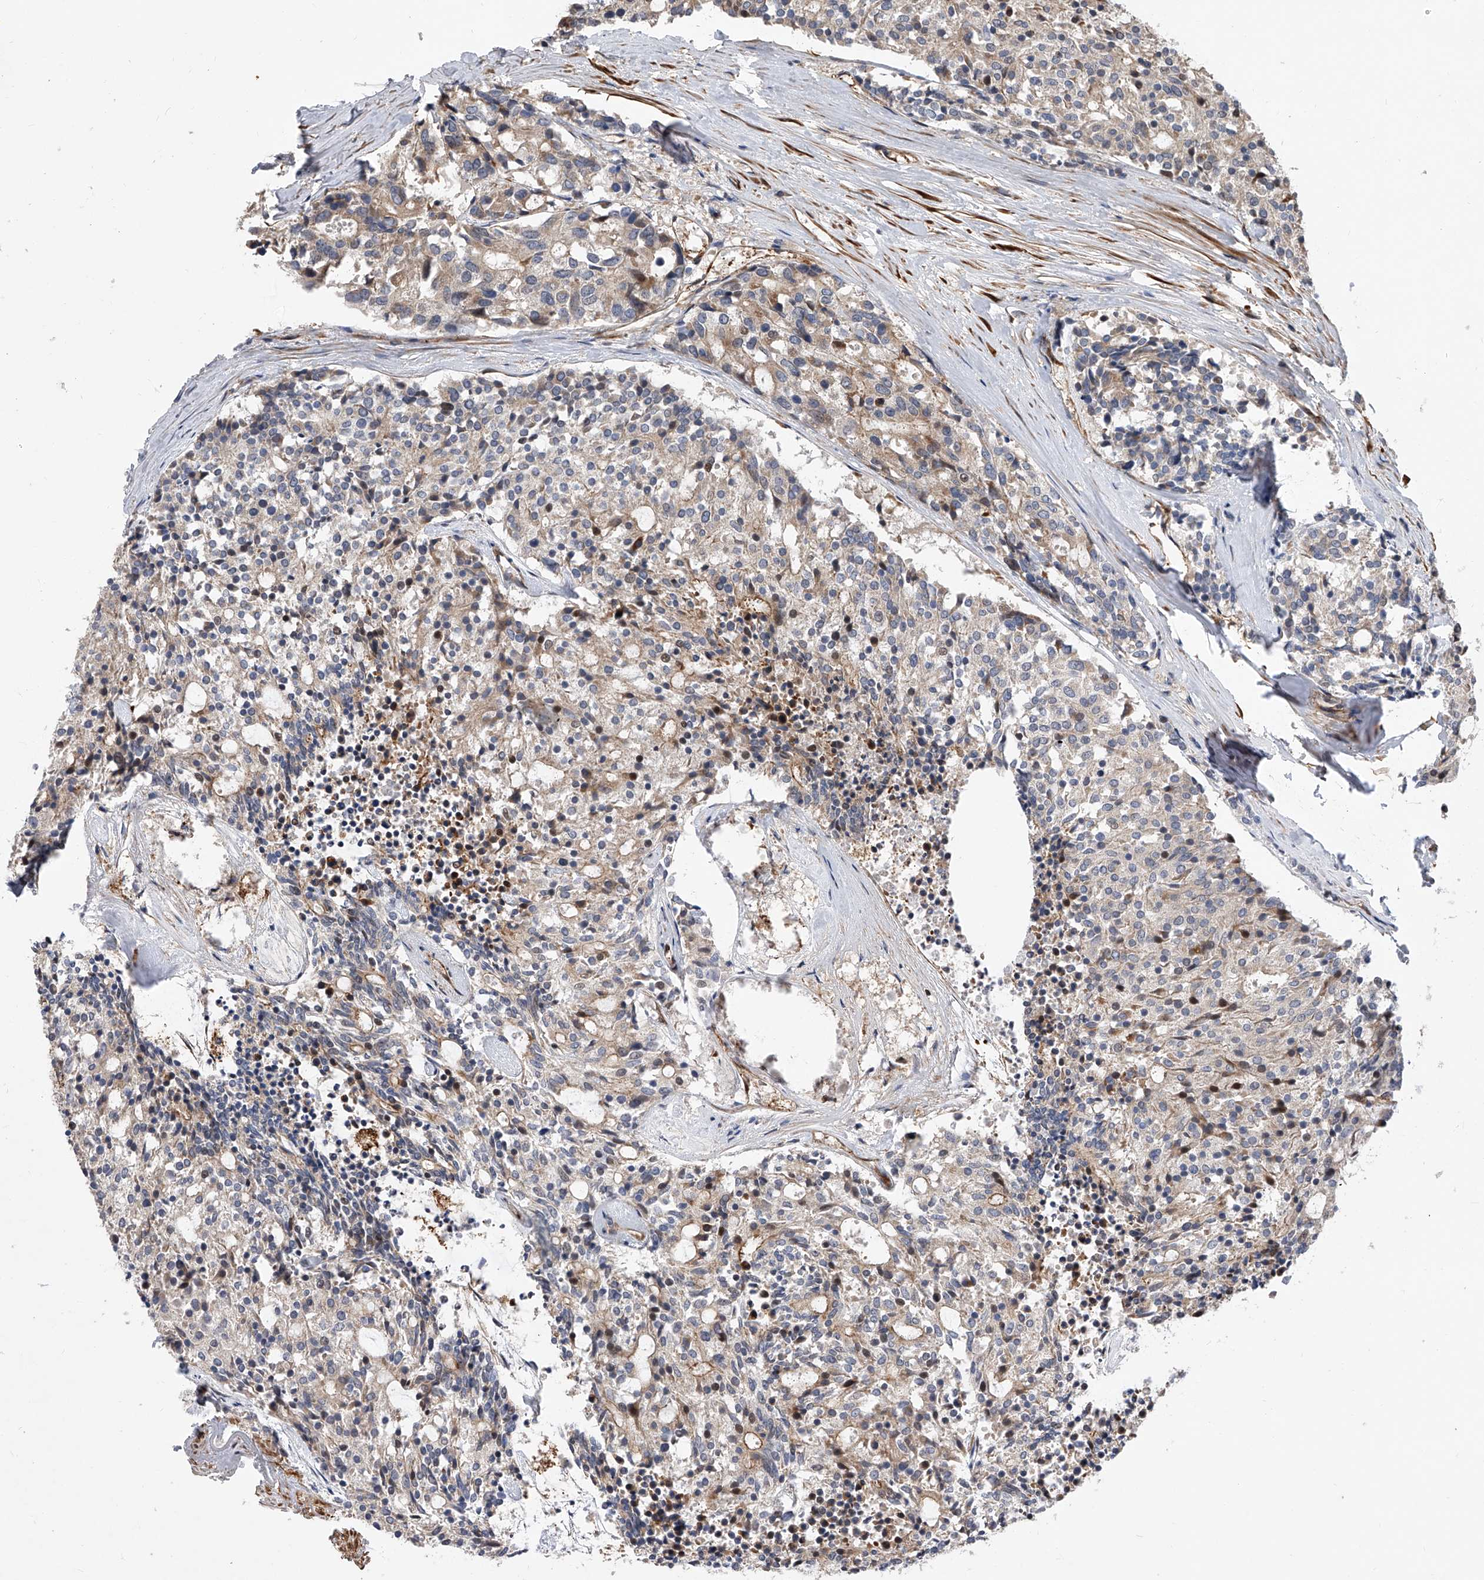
{"staining": {"intensity": "weak", "quantity": "25%-75%", "location": "cytoplasmic/membranous"}, "tissue": "carcinoid", "cell_type": "Tumor cells", "image_type": "cancer", "snomed": [{"axis": "morphology", "description": "Carcinoid, malignant, NOS"}, {"axis": "topography", "description": "Pancreas"}], "caption": "A low amount of weak cytoplasmic/membranous expression is seen in about 25%-75% of tumor cells in carcinoid tissue.", "gene": "PDSS2", "patient": {"sex": "female", "age": 54}}